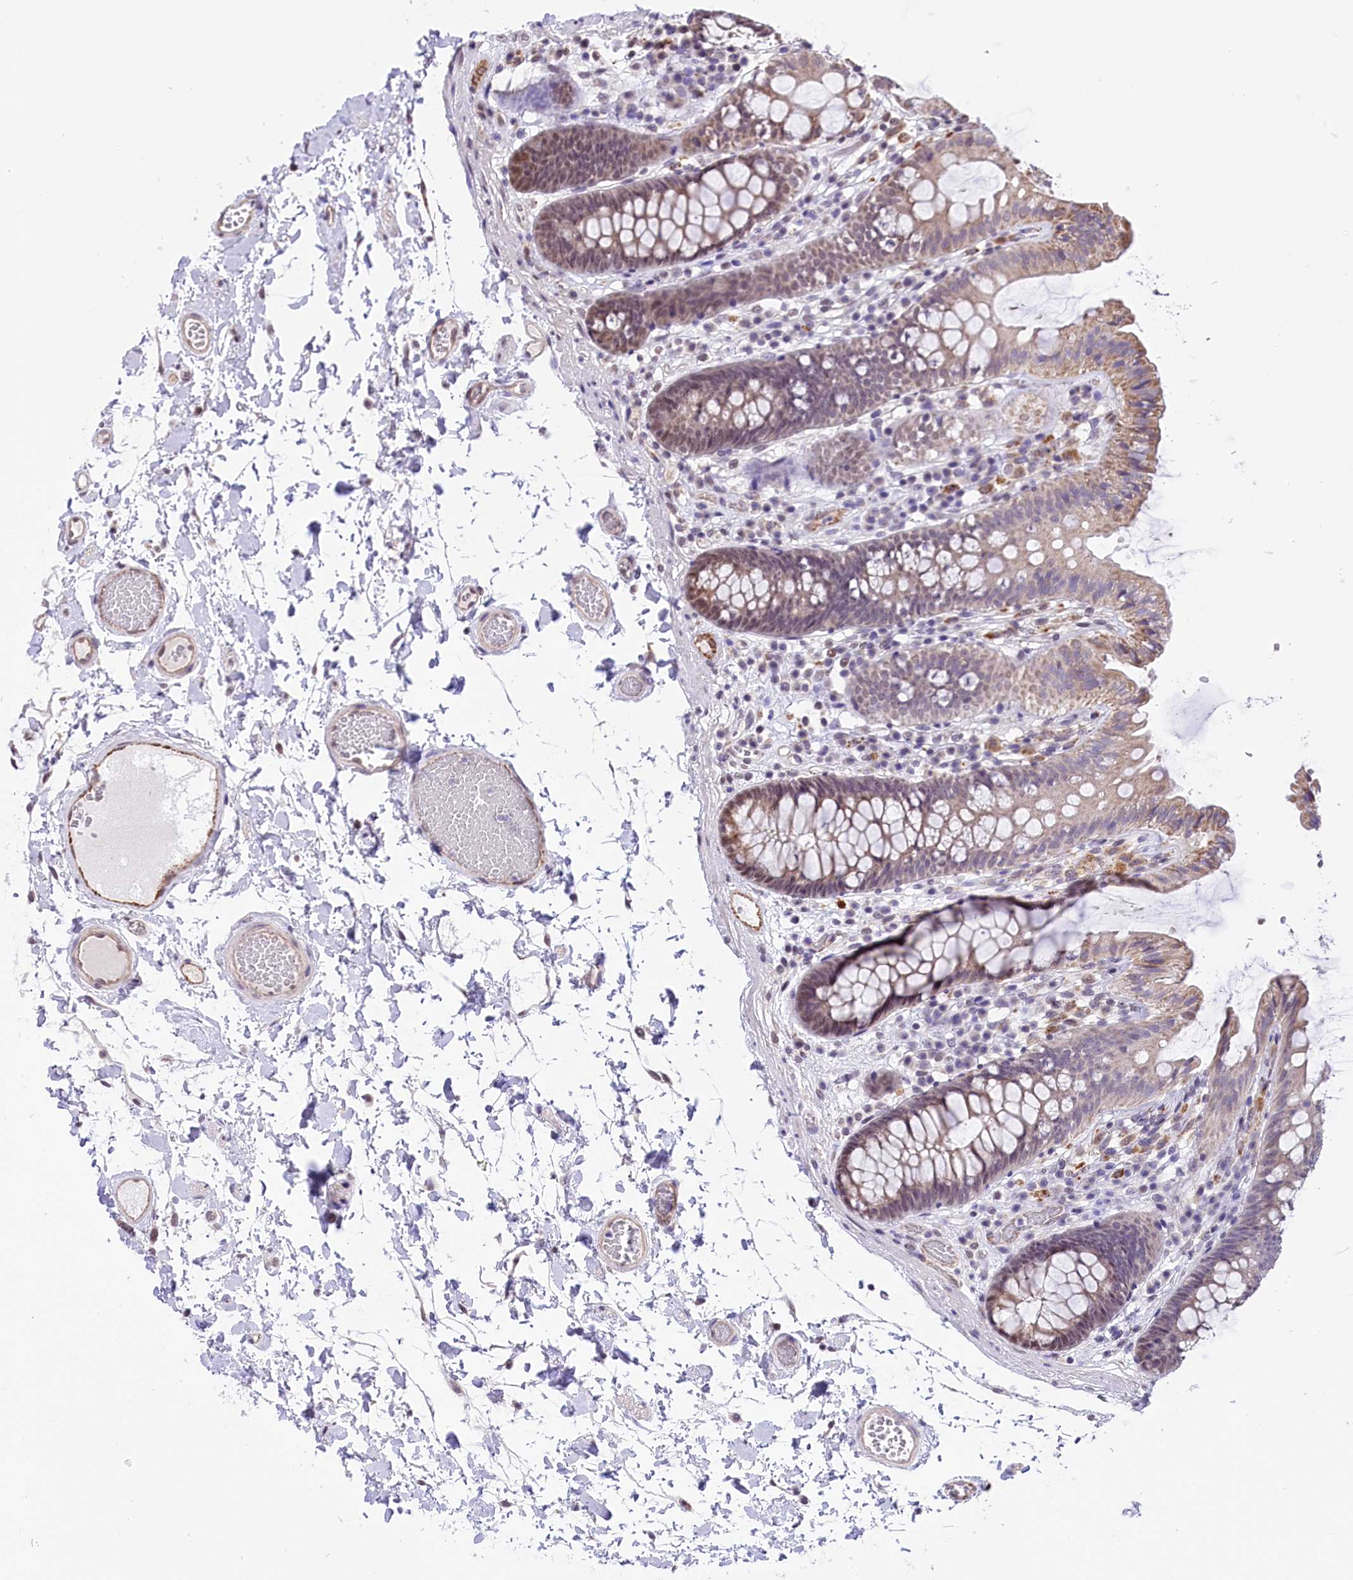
{"staining": {"intensity": "negative", "quantity": "none", "location": "none"}, "tissue": "colon", "cell_type": "Endothelial cells", "image_type": "normal", "snomed": [{"axis": "morphology", "description": "Normal tissue, NOS"}, {"axis": "topography", "description": "Colon"}], "caption": "Immunohistochemical staining of unremarkable human colon reveals no significant expression in endothelial cells.", "gene": "MRPL54", "patient": {"sex": "male", "age": 84}}